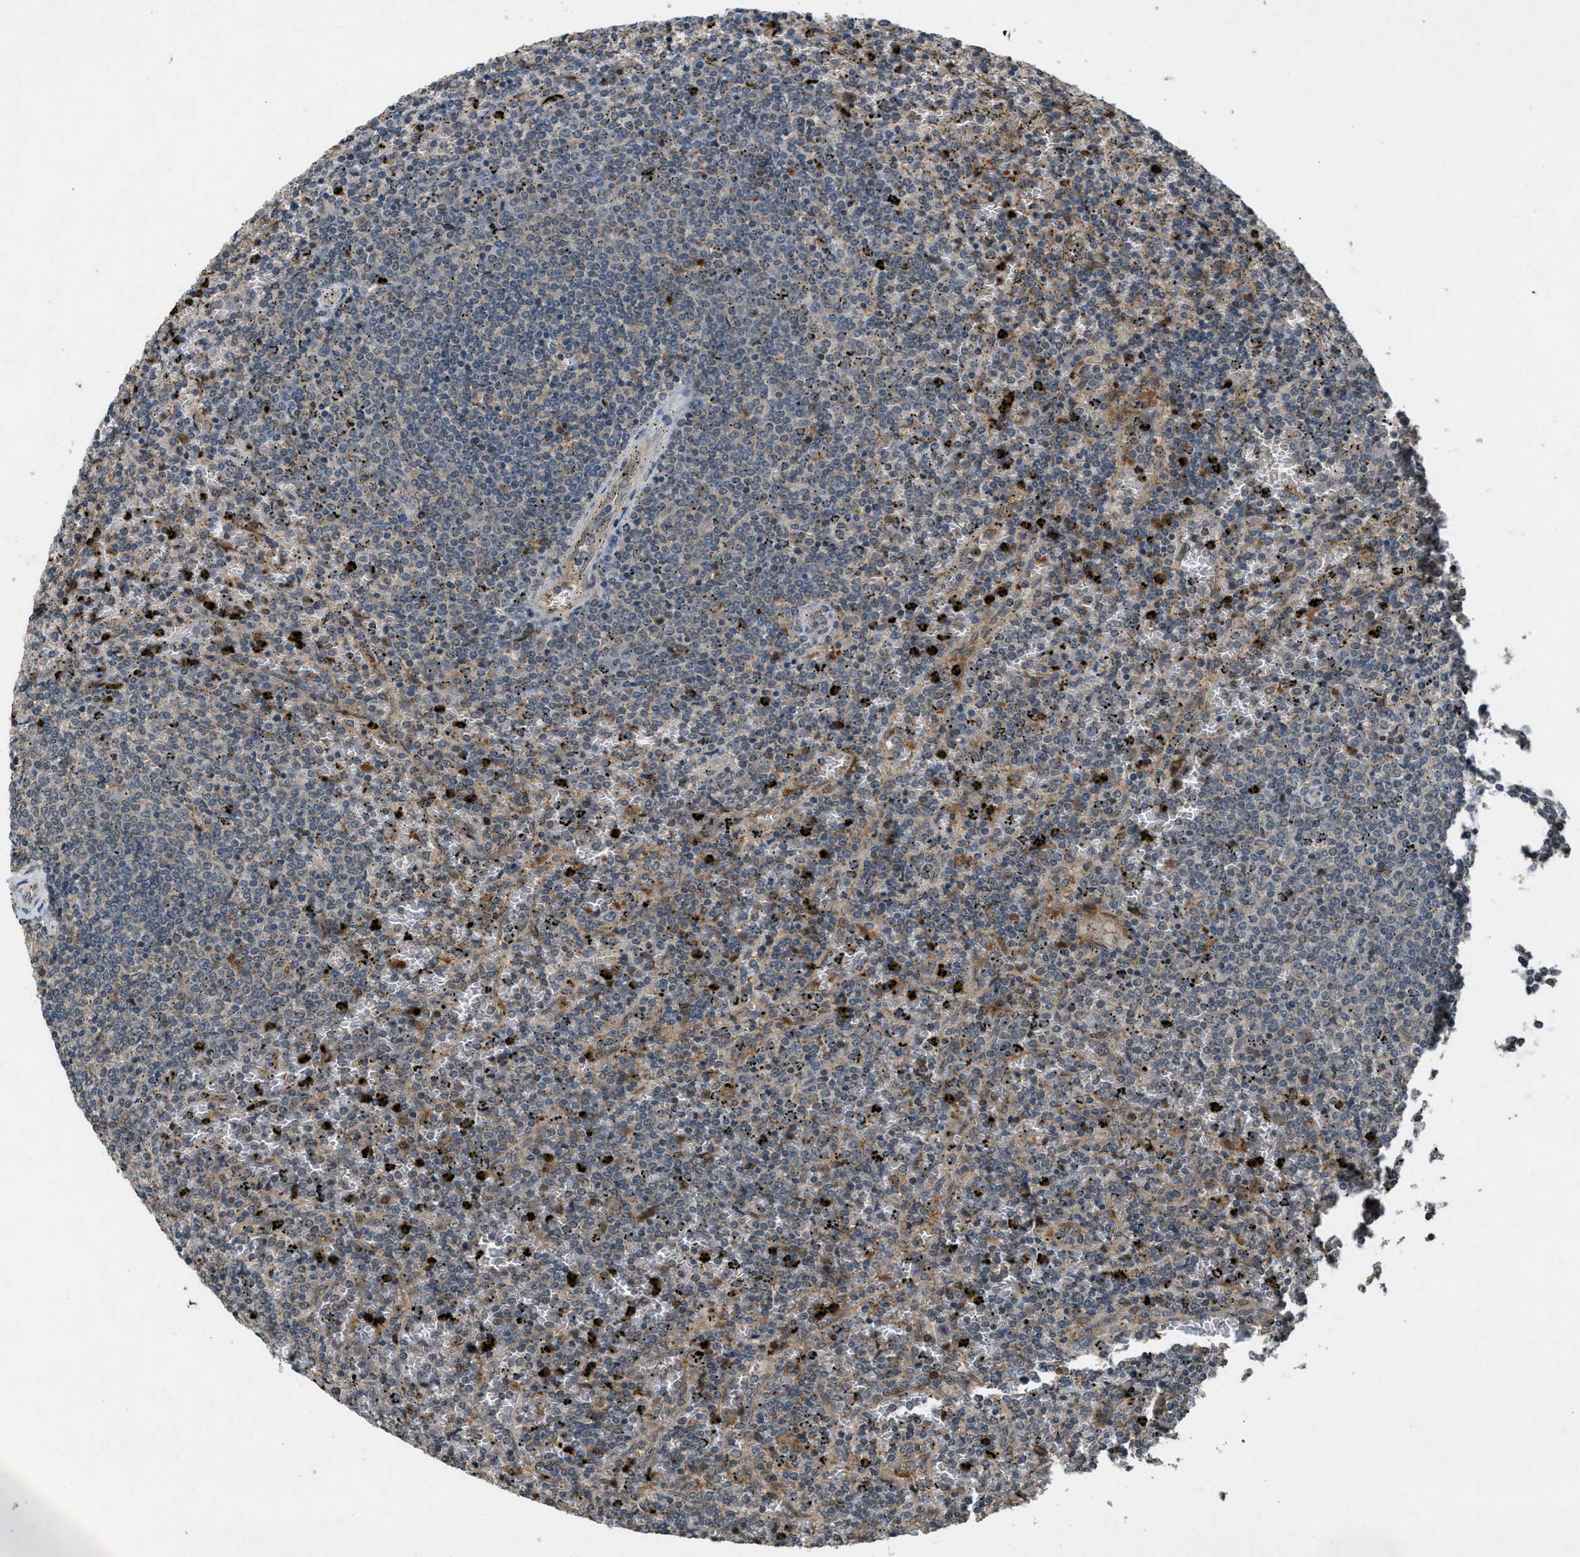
{"staining": {"intensity": "weak", "quantity": "<25%", "location": "cytoplasmic/membranous"}, "tissue": "lymphoma", "cell_type": "Tumor cells", "image_type": "cancer", "snomed": [{"axis": "morphology", "description": "Malignant lymphoma, non-Hodgkin's type, Low grade"}, {"axis": "topography", "description": "Spleen"}], "caption": "The IHC photomicrograph has no significant positivity in tumor cells of lymphoma tissue. (Stains: DAB IHC with hematoxylin counter stain, Microscopy: brightfield microscopy at high magnification).", "gene": "ATG7", "patient": {"sex": "female", "age": 77}}